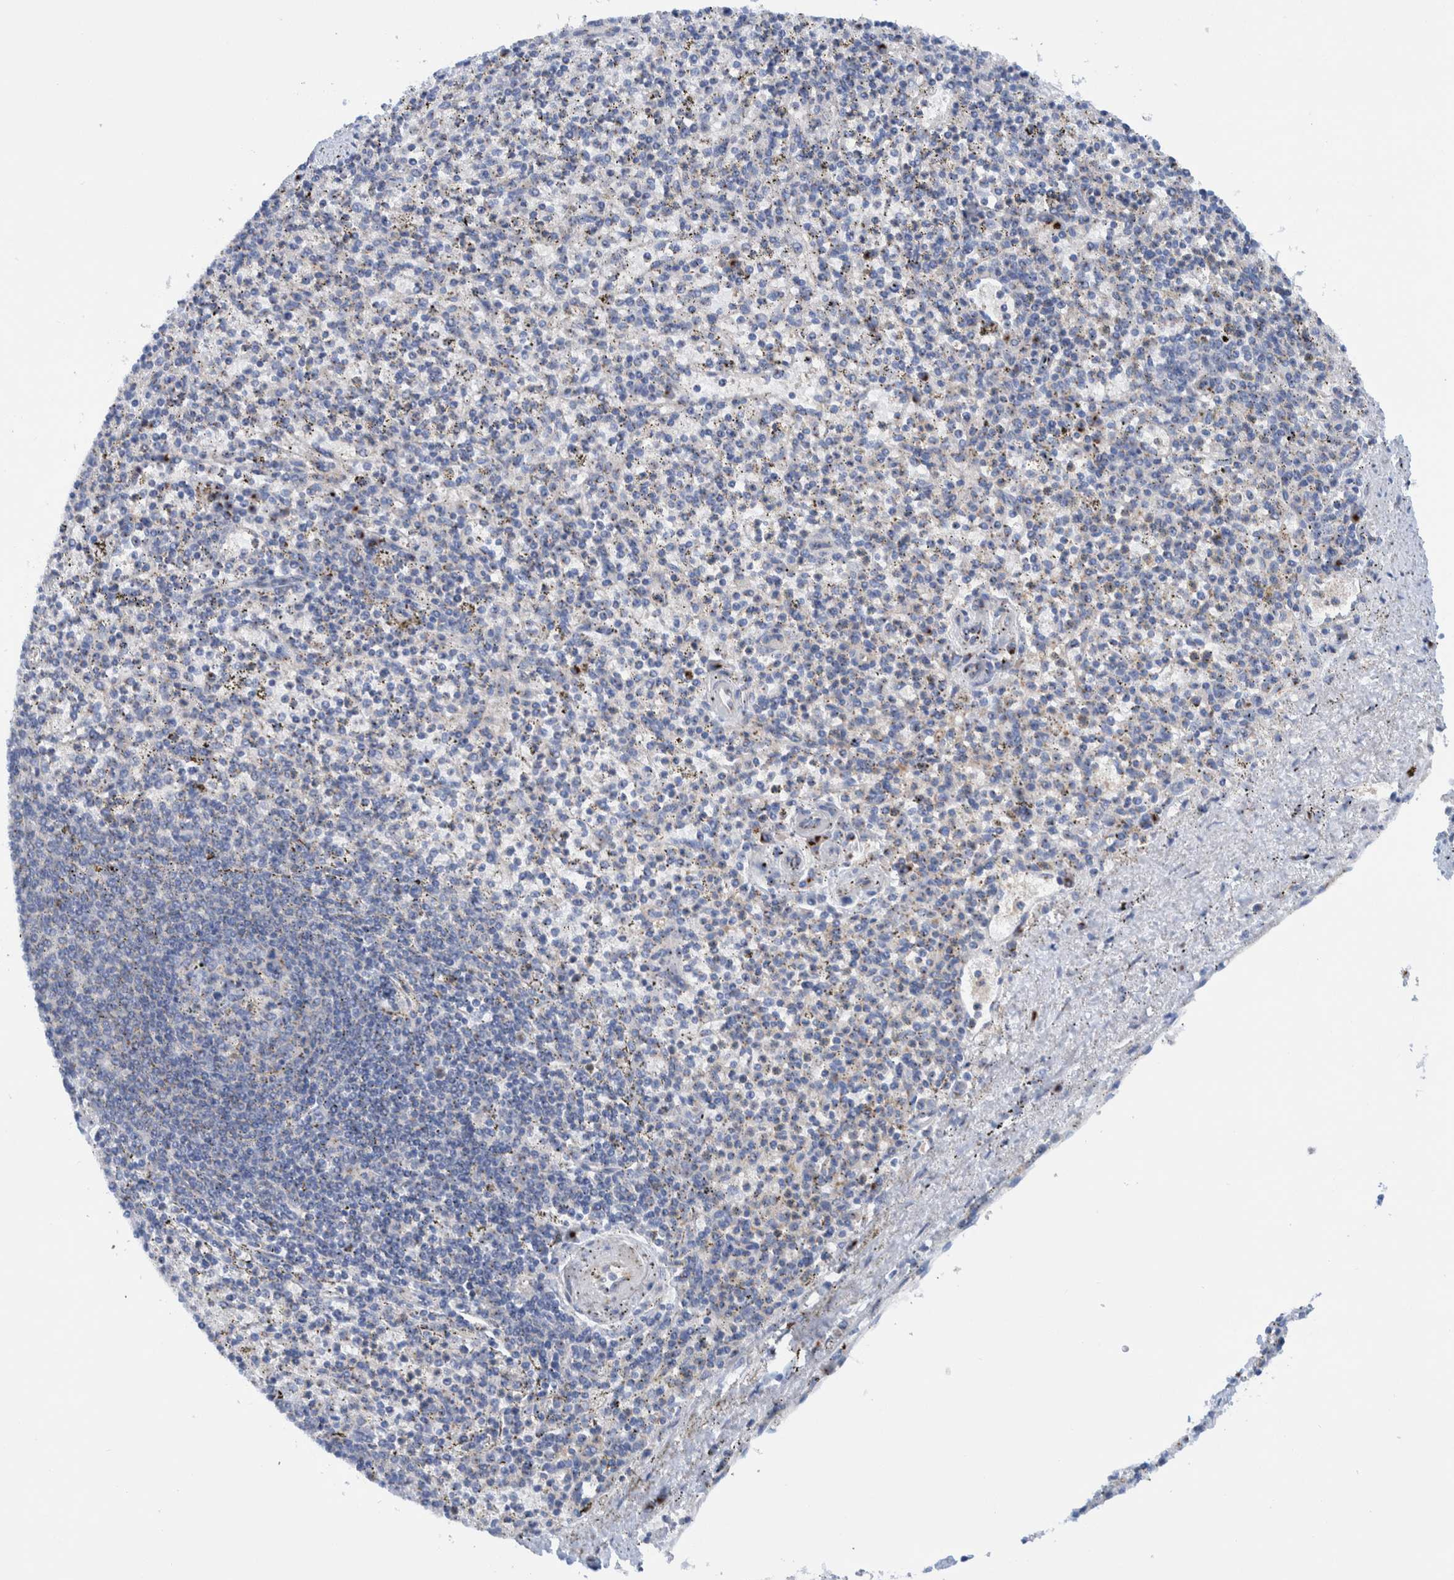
{"staining": {"intensity": "moderate", "quantity": "<25%", "location": "cytoplasmic/membranous"}, "tissue": "spleen", "cell_type": "Cells in red pulp", "image_type": "normal", "snomed": [{"axis": "morphology", "description": "Normal tissue, NOS"}, {"axis": "topography", "description": "Spleen"}], "caption": "This histopathology image exhibits normal spleen stained with immunohistochemistry to label a protein in brown. The cytoplasmic/membranous of cells in red pulp show moderate positivity for the protein. Nuclei are counter-stained blue.", "gene": "TRIM58", "patient": {"sex": "male", "age": 72}}